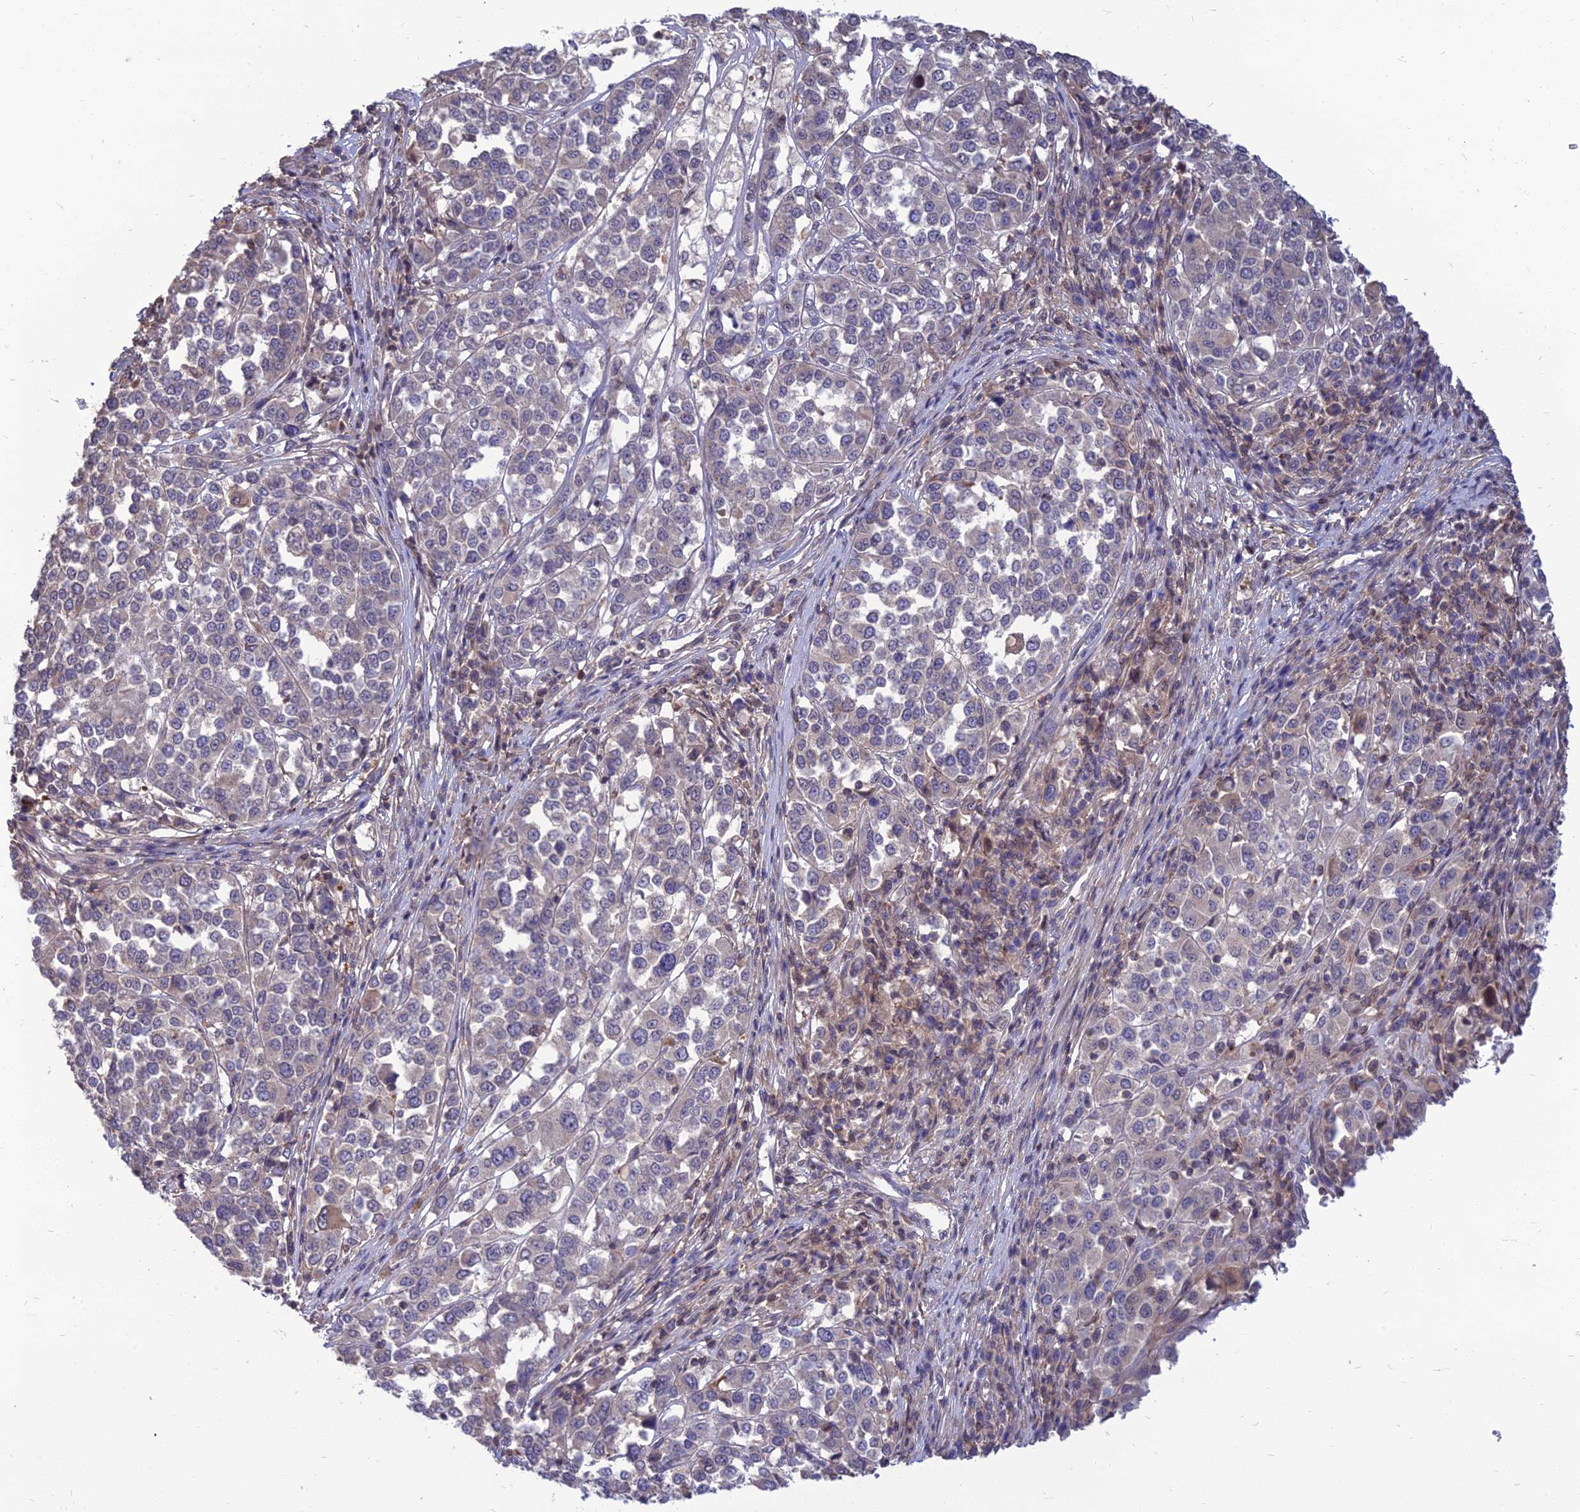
{"staining": {"intensity": "negative", "quantity": "none", "location": "none"}, "tissue": "melanoma", "cell_type": "Tumor cells", "image_type": "cancer", "snomed": [{"axis": "morphology", "description": "Malignant melanoma, Metastatic site"}, {"axis": "topography", "description": "Lymph node"}], "caption": "This is a micrograph of IHC staining of malignant melanoma (metastatic site), which shows no expression in tumor cells.", "gene": "OPA3", "patient": {"sex": "male", "age": 44}}